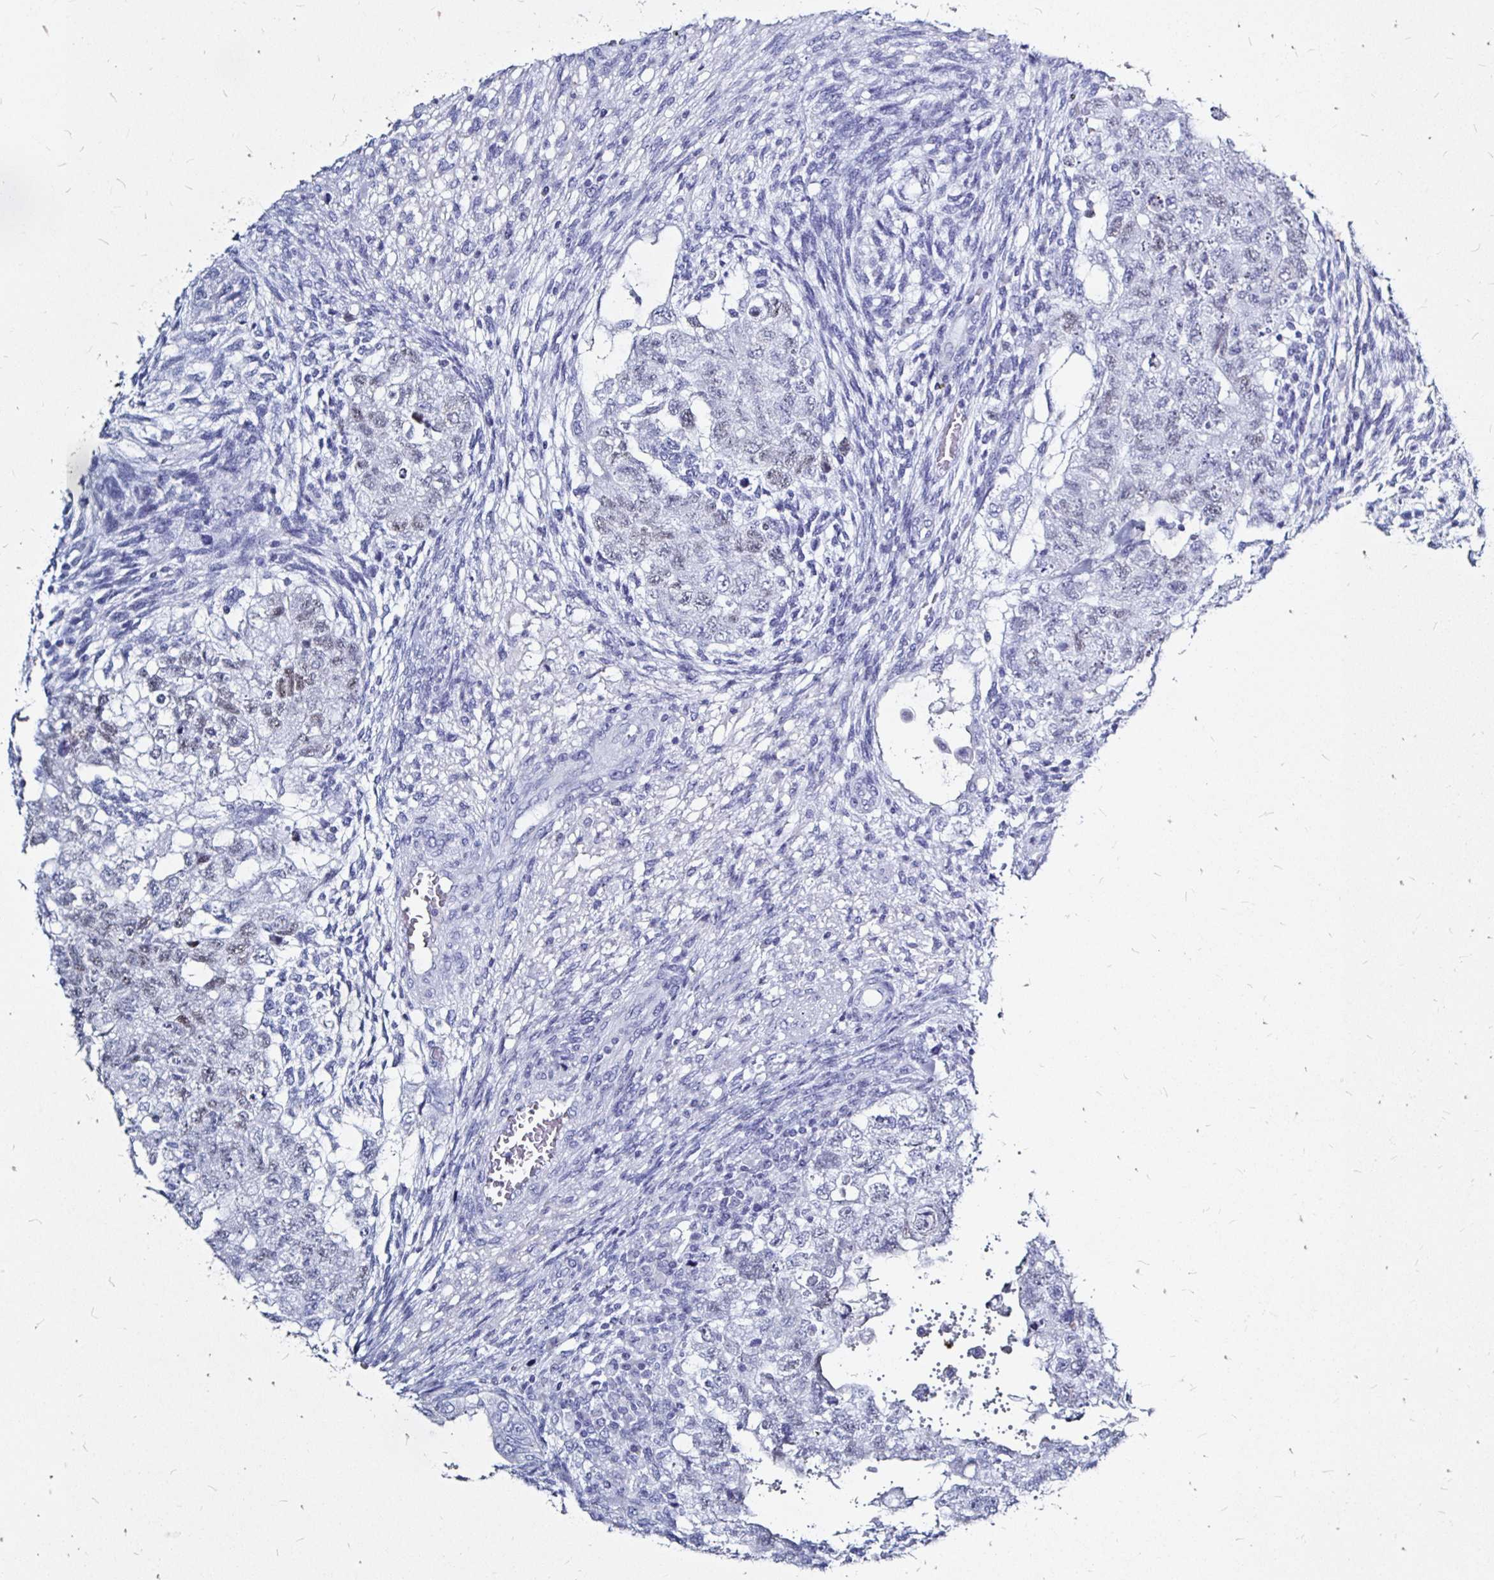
{"staining": {"intensity": "weak", "quantity": "<25%", "location": "nuclear"}, "tissue": "testis cancer", "cell_type": "Tumor cells", "image_type": "cancer", "snomed": [{"axis": "morphology", "description": "Normal tissue, NOS"}, {"axis": "morphology", "description": "Carcinoma, Embryonal, NOS"}, {"axis": "topography", "description": "Testis"}], "caption": "This is an IHC histopathology image of embryonal carcinoma (testis). There is no staining in tumor cells.", "gene": "LUZP4", "patient": {"sex": "male", "age": 36}}